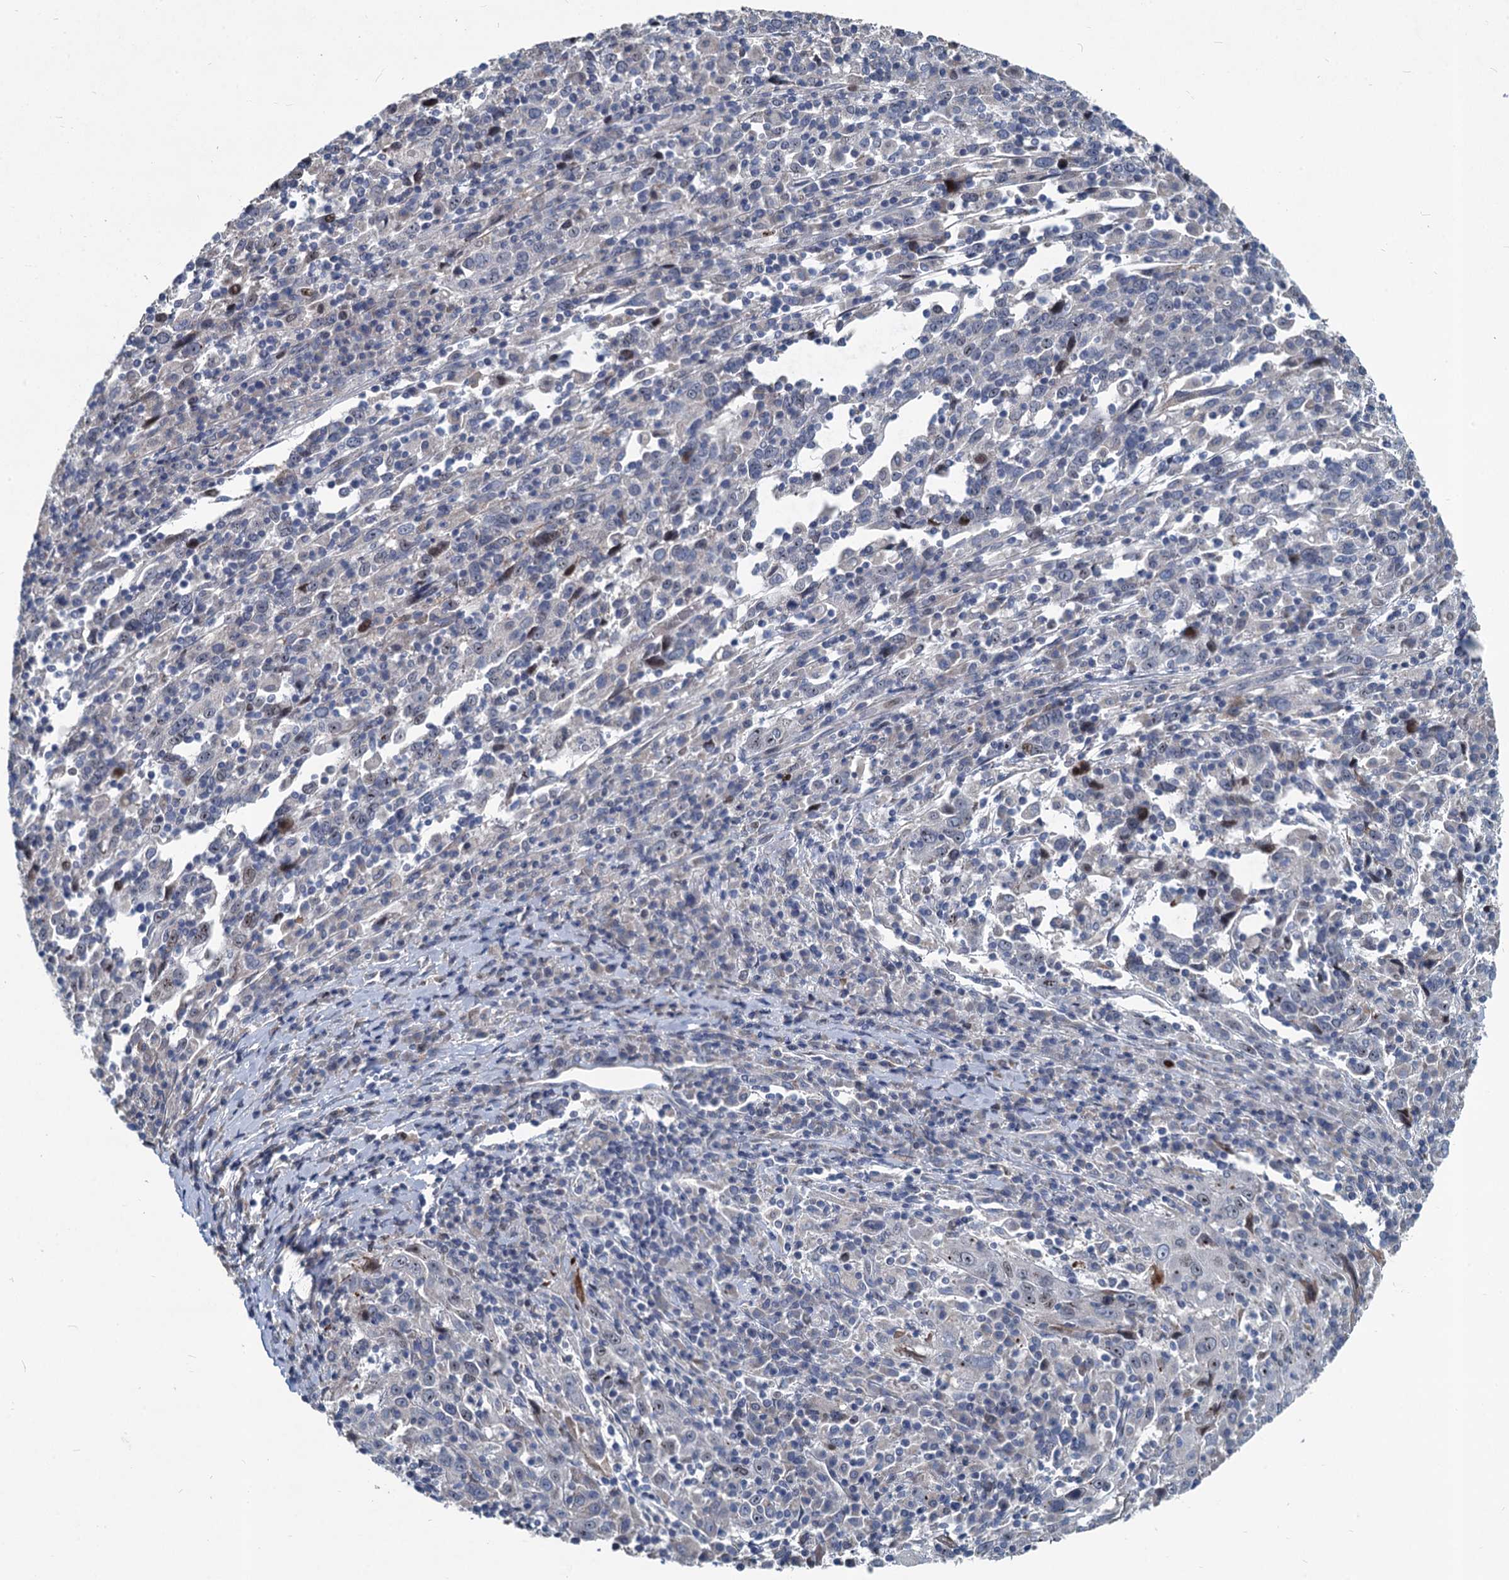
{"staining": {"intensity": "negative", "quantity": "none", "location": "none"}, "tissue": "cervical cancer", "cell_type": "Tumor cells", "image_type": "cancer", "snomed": [{"axis": "morphology", "description": "Squamous cell carcinoma, NOS"}, {"axis": "topography", "description": "Cervix"}], "caption": "Immunohistochemistry (IHC) photomicrograph of neoplastic tissue: squamous cell carcinoma (cervical) stained with DAB (3,3'-diaminobenzidine) demonstrates no significant protein positivity in tumor cells.", "gene": "ASXL3", "patient": {"sex": "female", "age": 46}}